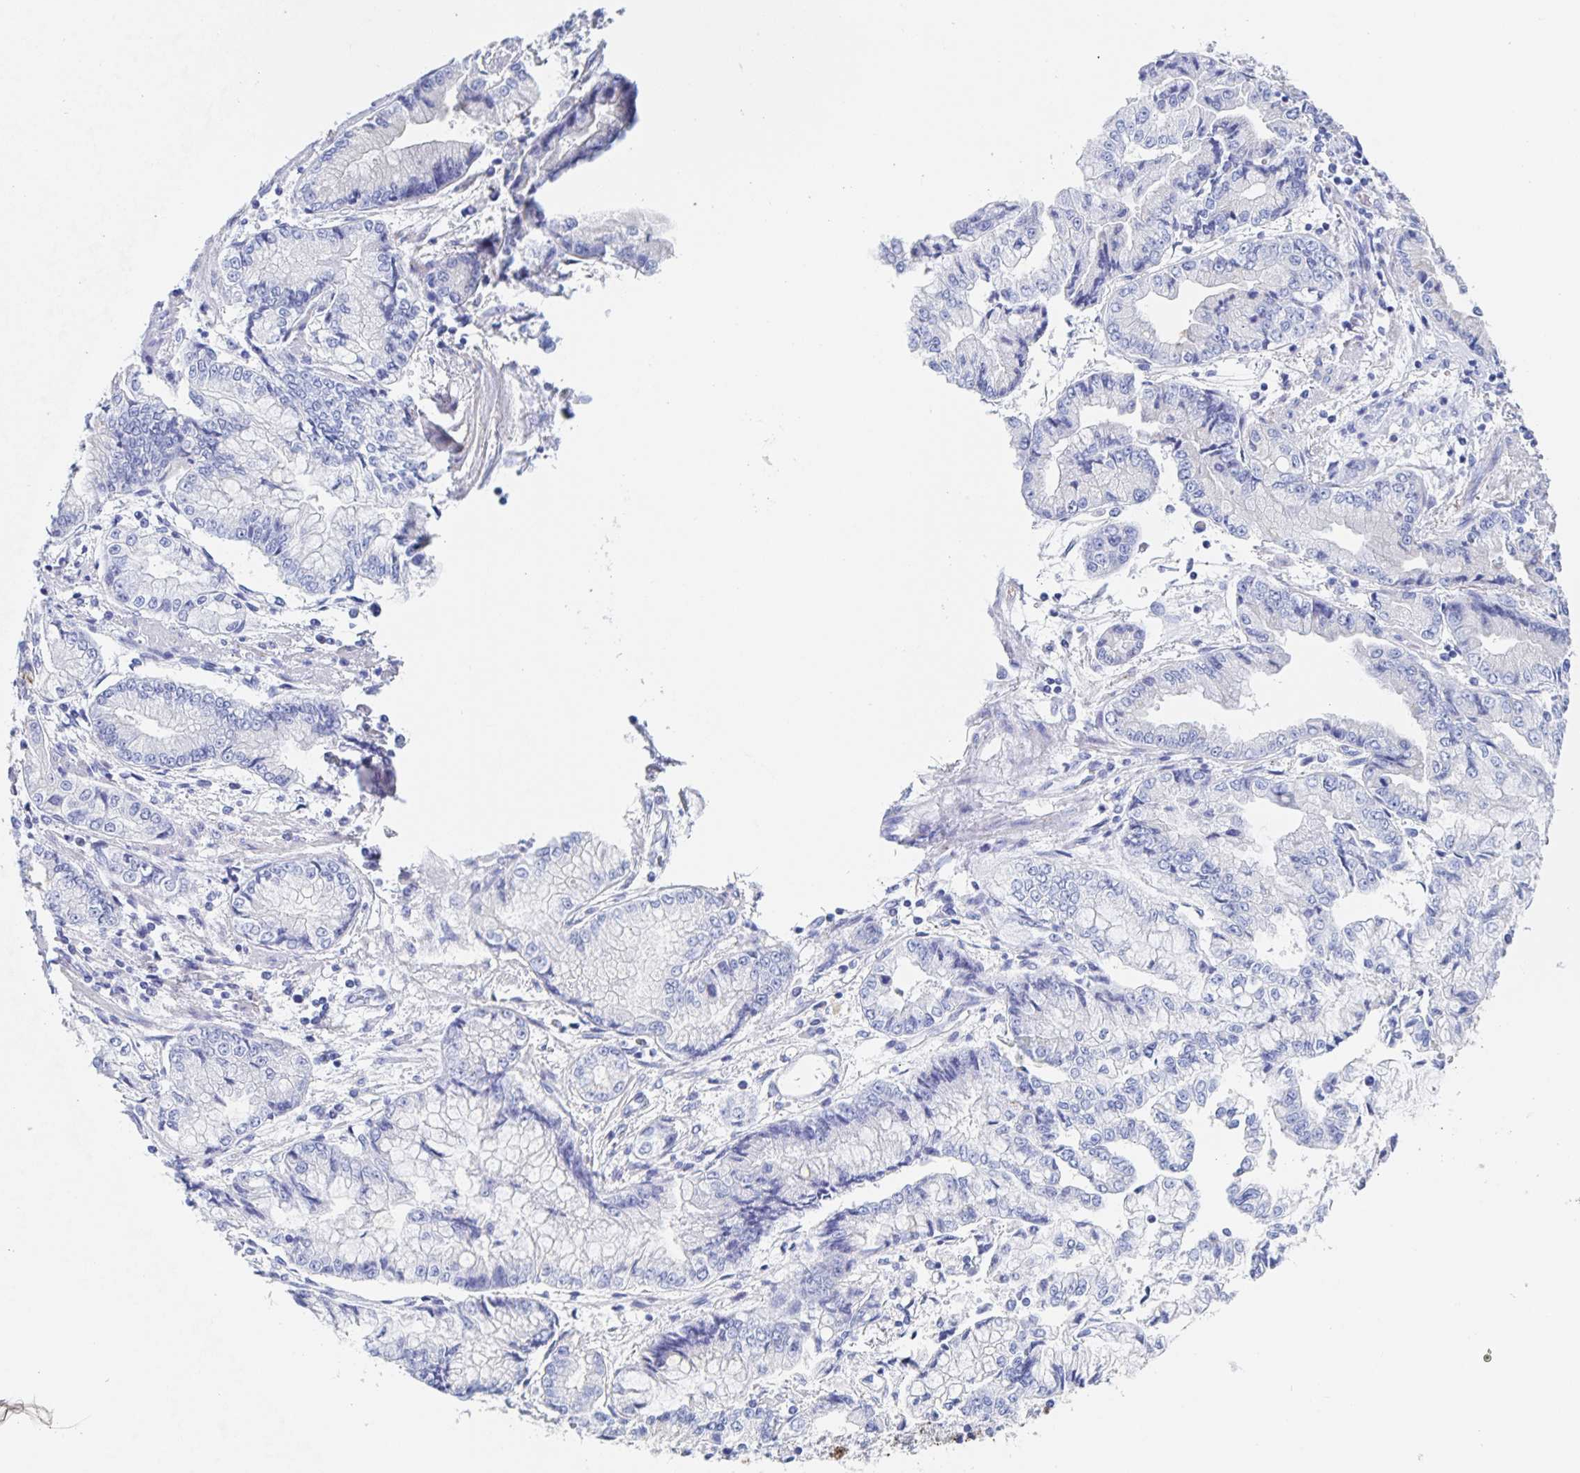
{"staining": {"intensity": "negative", "quantity": "none", "location": "none"}, "tissue": "stomach cancer", "cell_type": "Tumor cells", "image_type": "cancer", "snomed": [{"axis": "morphology", "description": "Adenocarcinoma, NOS"}, {"axis": "topography", "description": "Stomach, upper"}], "caption": "A photomicrograph of adenocarcinoma (stomach) stained for a protein shows no brown staining in tumor cells. Brightfield microscopy of immunohistochemistry (IHC) stained with DAB (3,3'-diaminobenzidine) (brown) and hematoxylin (blue), captured at high magnification.", "gene": "DMBT1", "patient": {"sex": "female", "age": 74}}